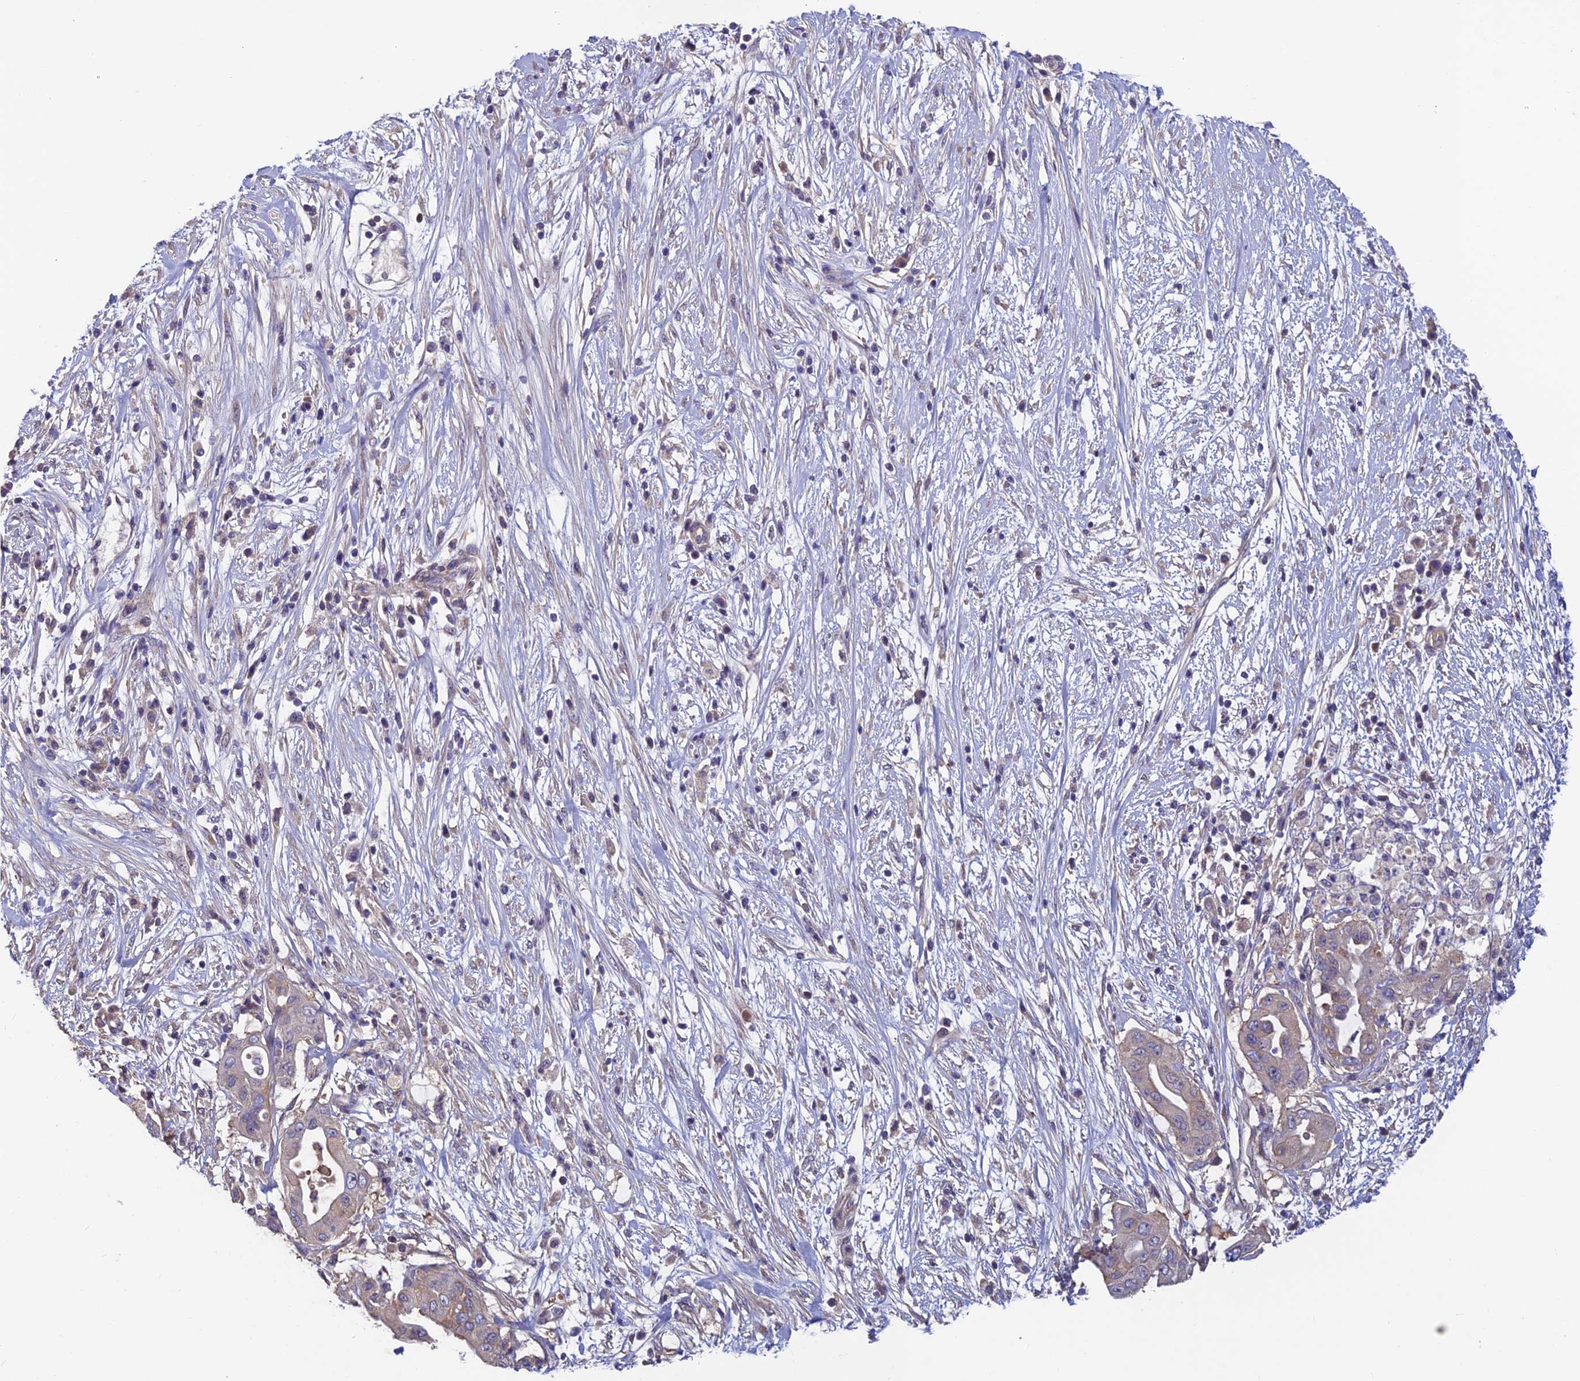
{"staining": {"intensity": "negative", "quantity": "none", "location": "none"}, "tissue": "pancreatic cancer", "cell_type": "Tumor cells", "image_type": "cancer", "snomed": [{"axis": "morphology", "description": "Adenocarcinoma, NOS"}, {"axis": "topography", "description": "Pancreas"}], "caption": "Tumor cells show no significant expression in pancreatic adenocarcinoma. The staining is performed using DAB (3,3'-diaminobenzidine) brown chromogen with nuclei counter-stained in using hematoxylin.", "gene": "HECA", "patient": {"sex": "male", "age": 68}}